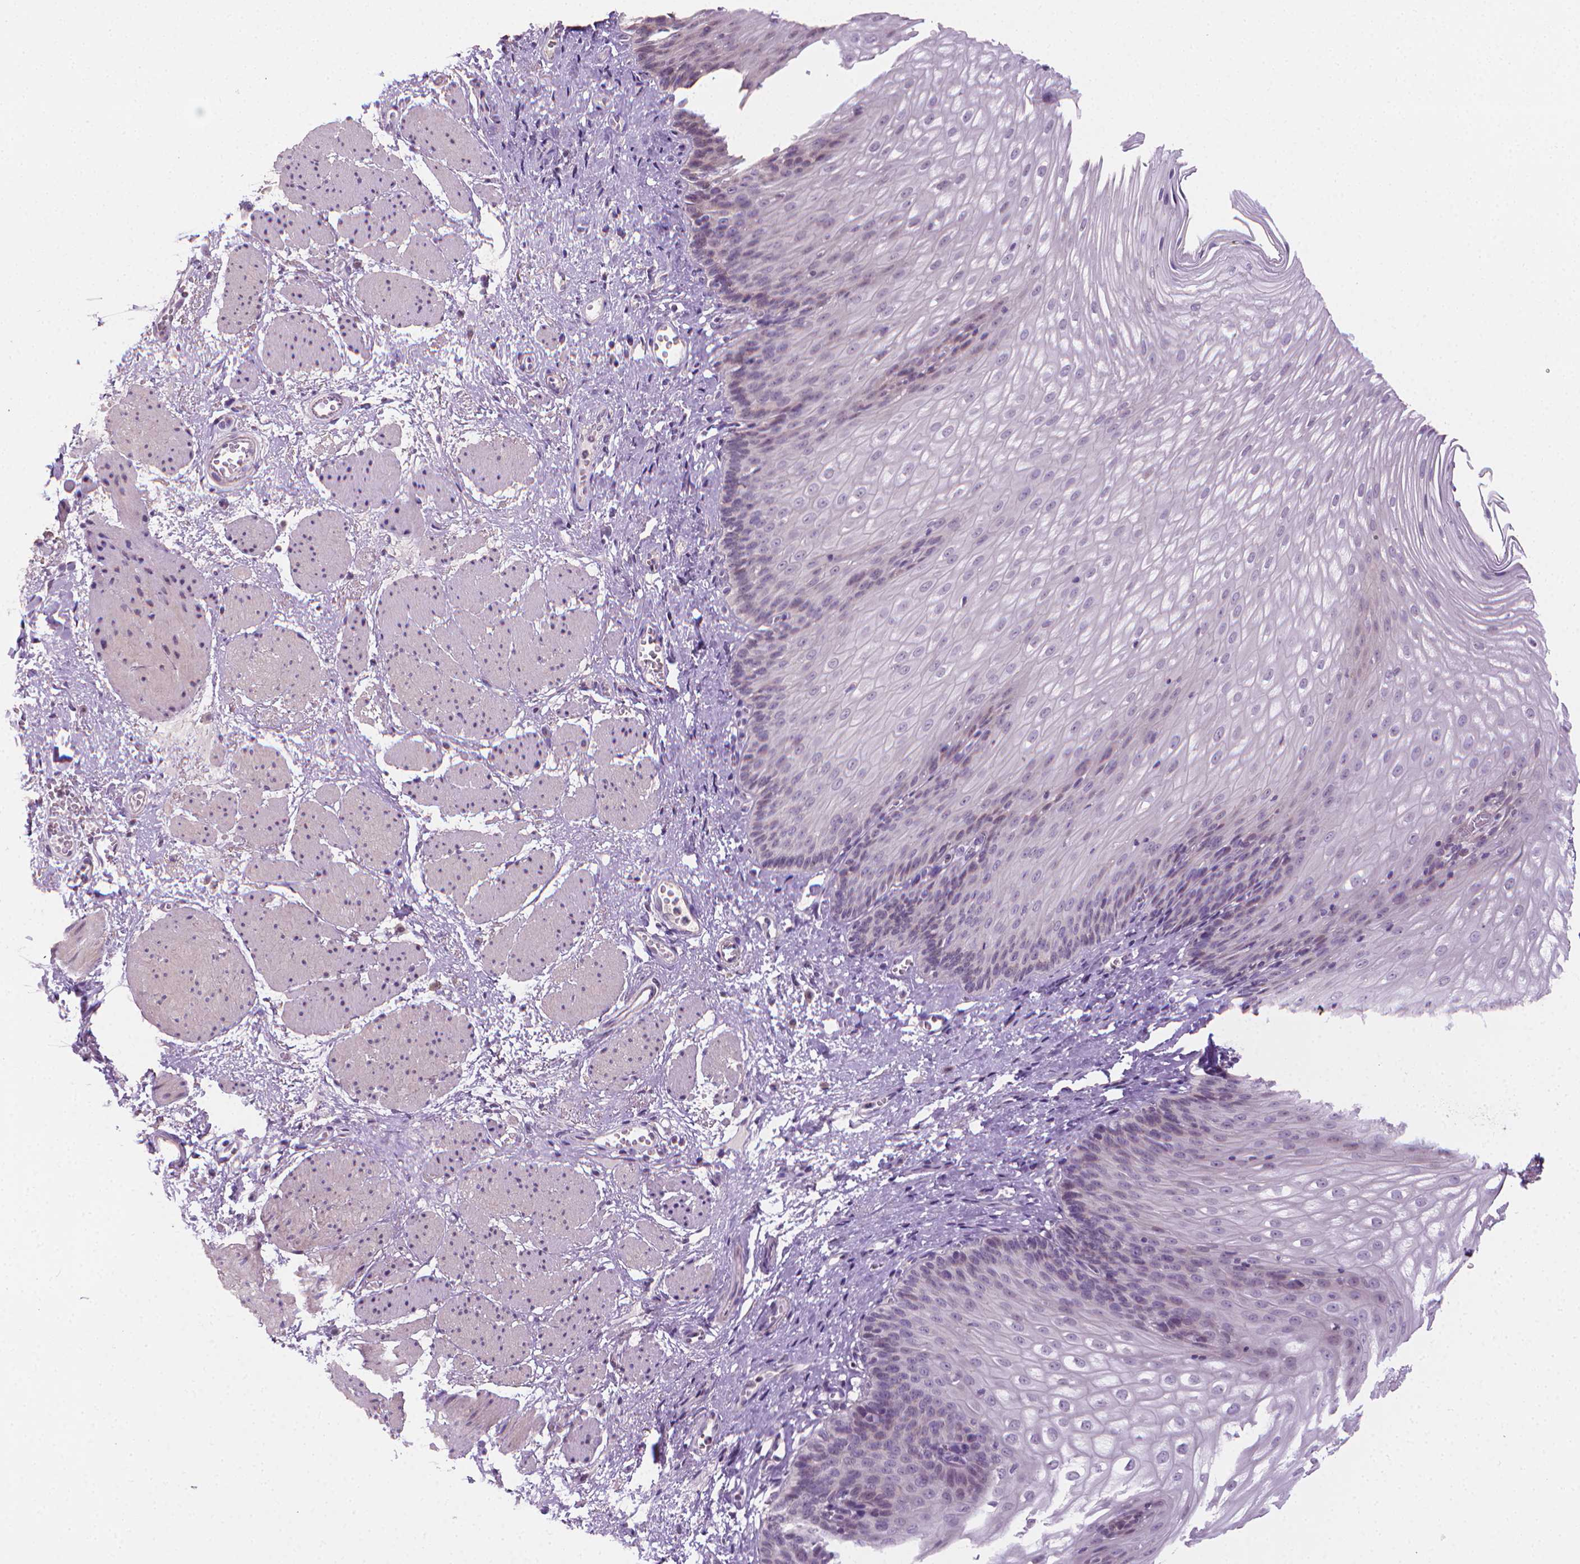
{"staining": {"intensity": "negative", "quantity": "none", "location": "none"}, "tissue": "esophagus", "cell_type": "Squamous epithelial cells", "image_type": "normal", "snomed": [{"axis": "morphology", "description": "Normal tissue, NOS"}, {"axis": "topography", "description": "Esophagus"}], "caption": "This is a image of immunohistochemistry staining of benign esophagus, which shows no staining in squamous epithelial cells.", "gene": "NCAN", "patient": {"sex": "male", "age": 62}}